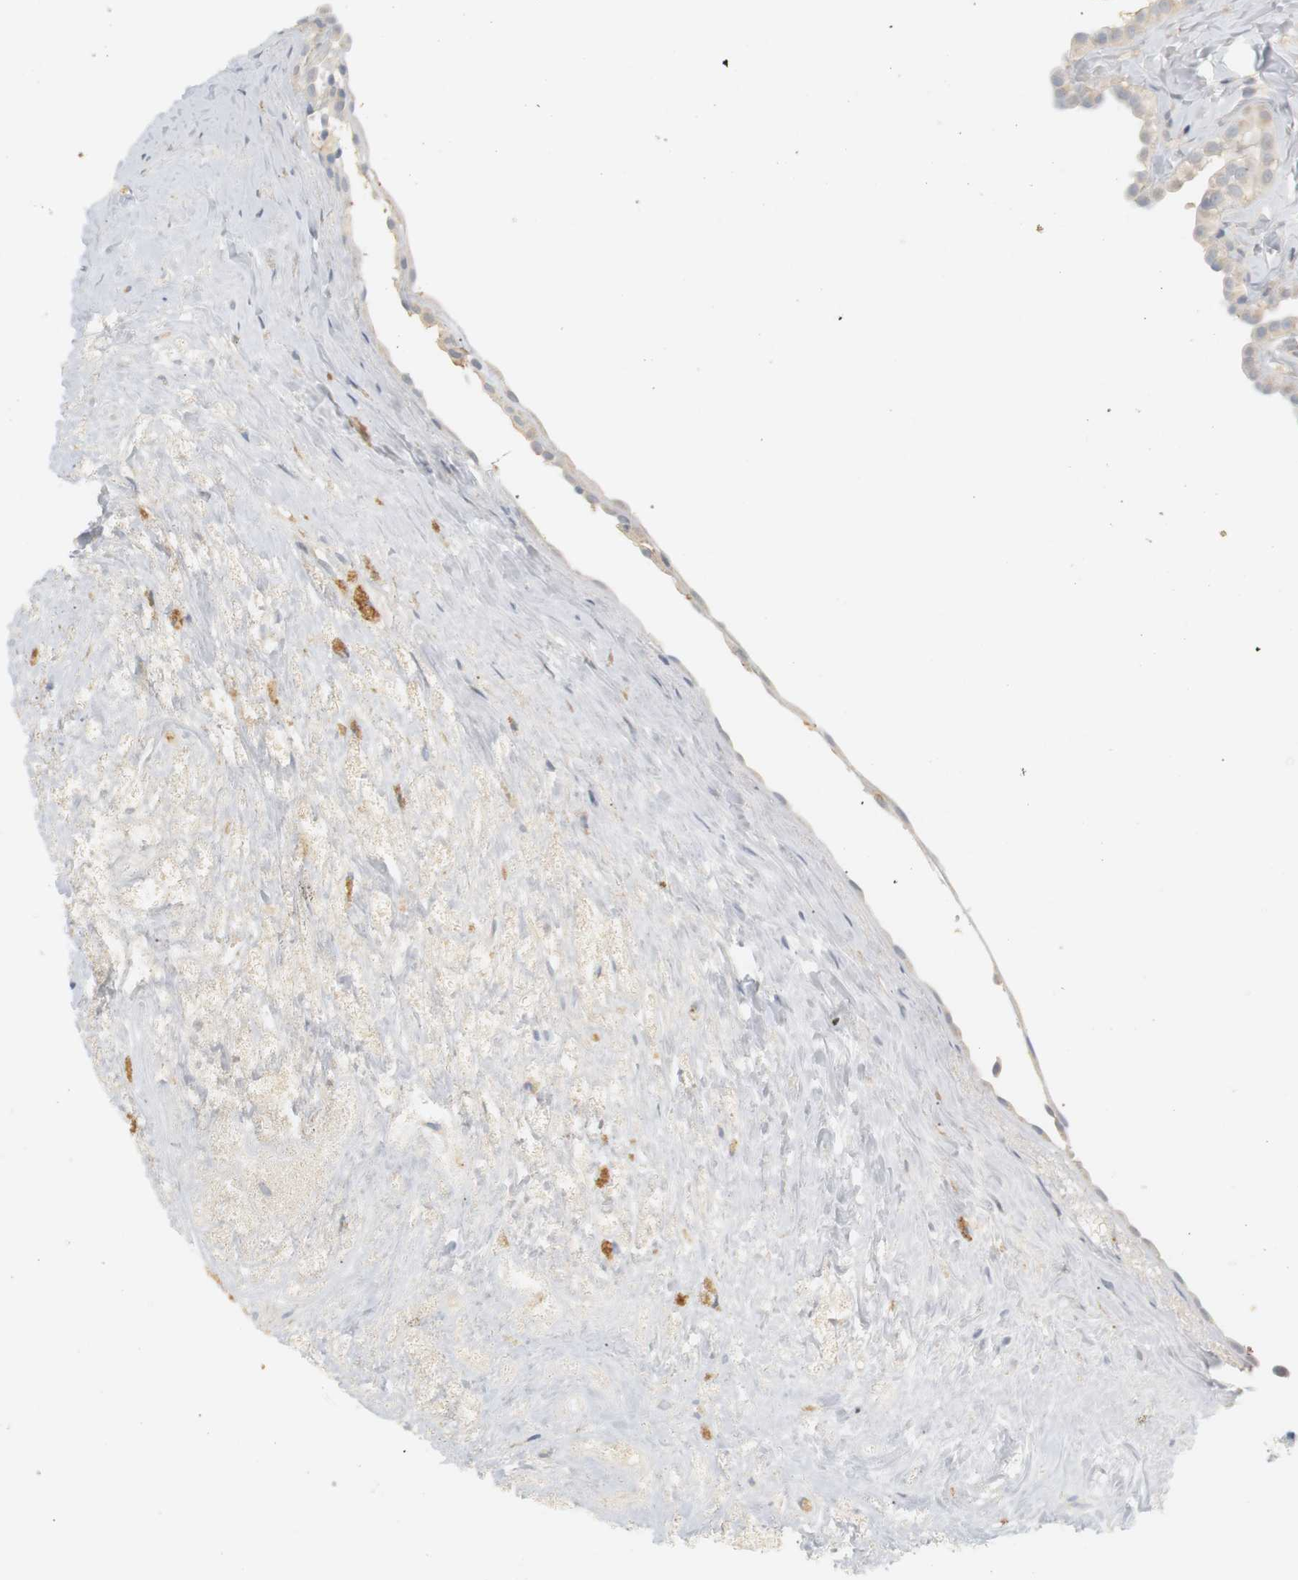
{"staining": {"intensity": "weak", "quantity": "<25%", "location": "cytoplasmic/membranous"}, "tissue": "fallopian tube", "cell_type": "Glandular cells", "image_type": "normal", "snomed": [{"axis": "morphology", "description": "Normal tissue, NOS"}, {"axis": "topography", "description": "Fallopian tube"}, {"axis": "topography", "description": "Placenta"}], "caption": "Immunohistochemistry (IHC) of unremarkable human fallopian tube shows no positivity in glandular cells. (DAB (3,3'-diaminobenzidine) immunohistochemistry visualized using brightfield microscopy, high magnification).", "gene": "RTN3", "patient": {"sex": "female", "age": 34}}